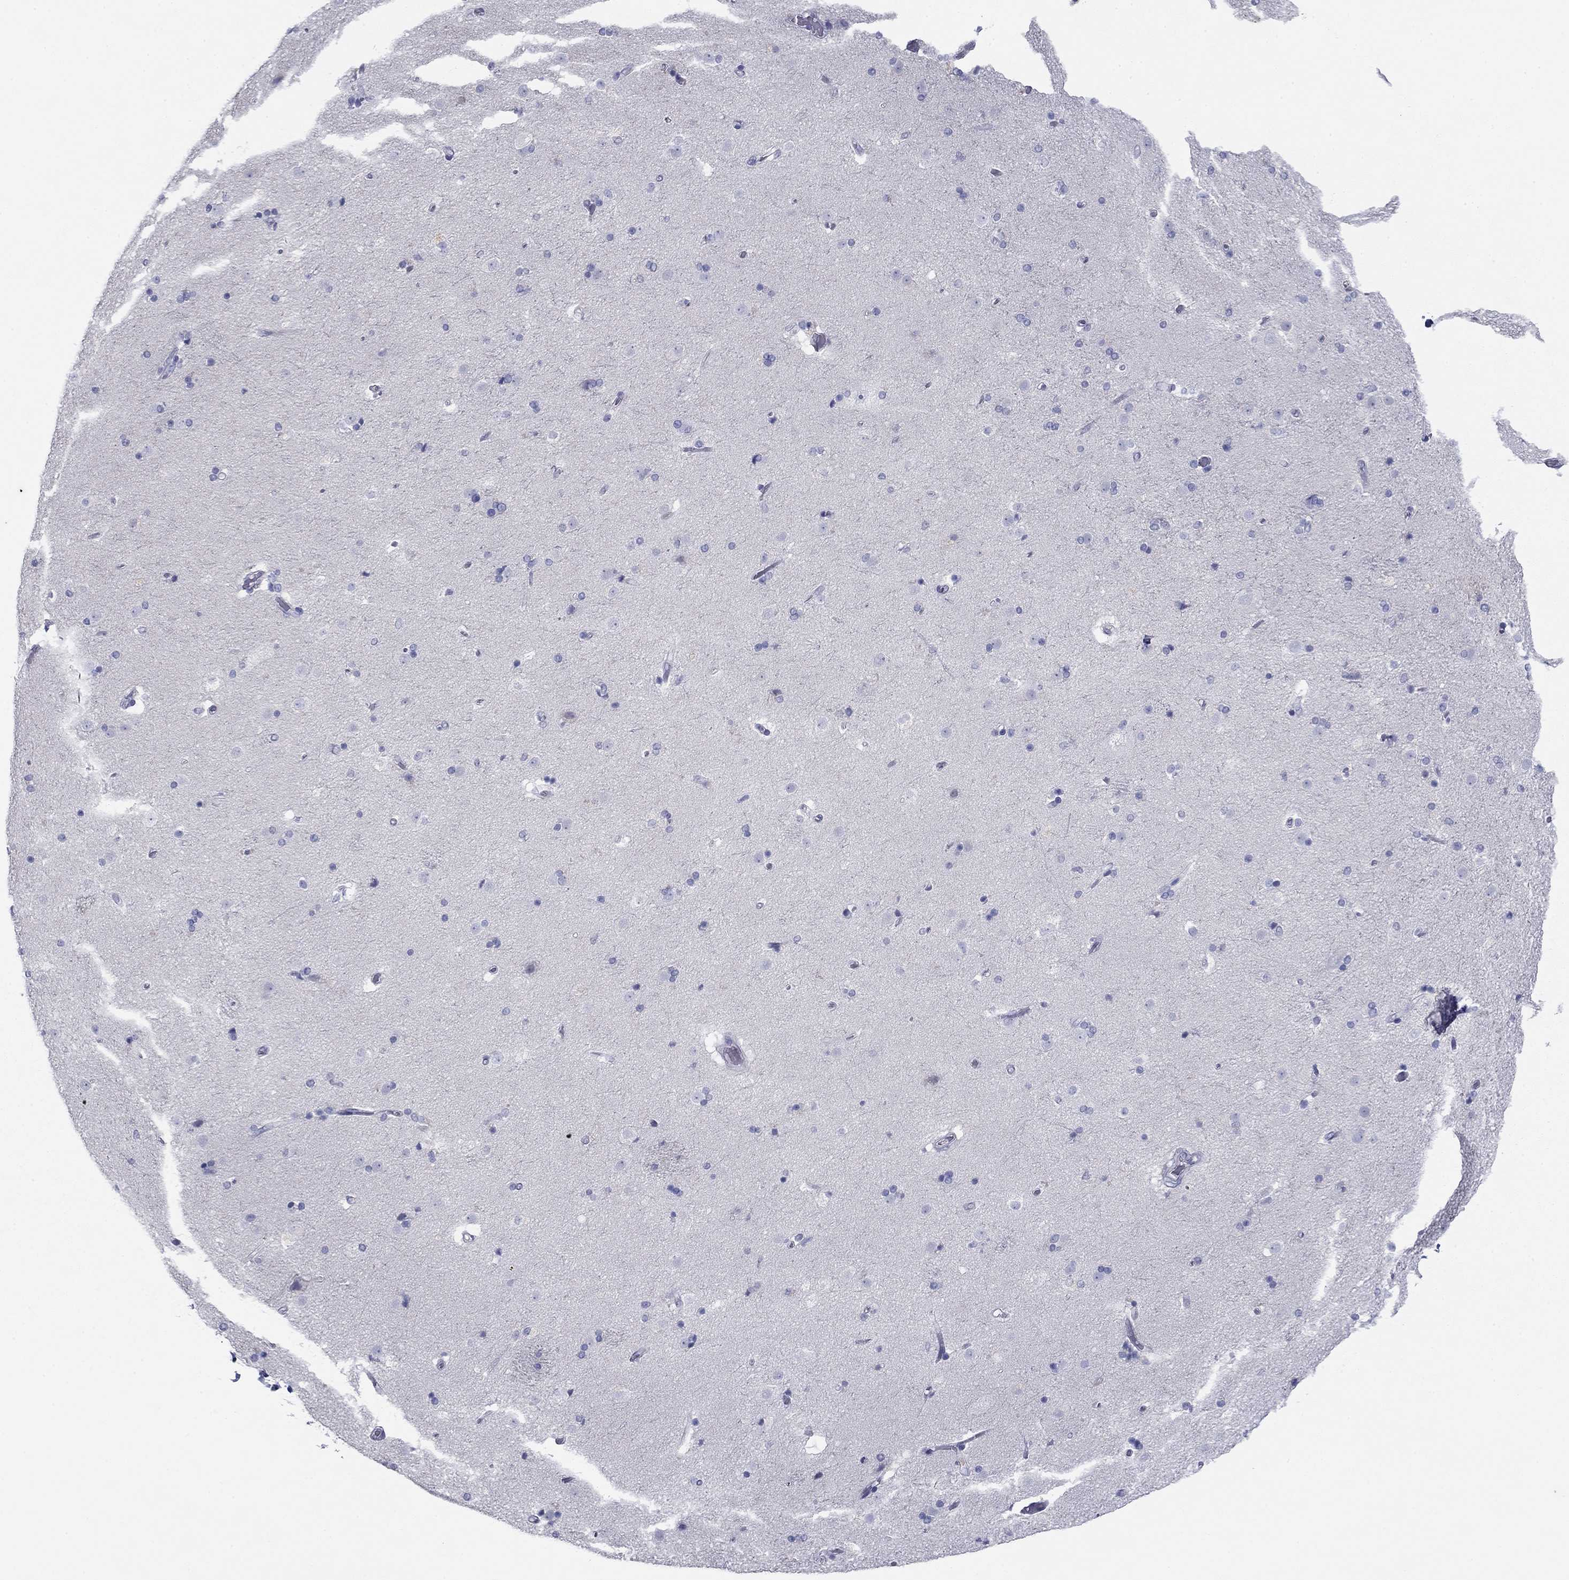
{"staining": {"intensity": "negative", "quantity": "none", "location": "none"}, "tissue": "caudate", "cell_type": "Glial cells", "image_type": "normal", "snomed": [{"axis": "morphology", "description": "Normal tissue, NOS"}, {"axis": "topography", "description": "Lateral ventricle wall"}], "caption": "DAB (3,3'-diaminobenzidine) immunohistochemical staining of benign human caudate exhibits no significant positivity in glial cells.", "gene": "PLS1", "patient": {"sex": "male", "age": 54}}